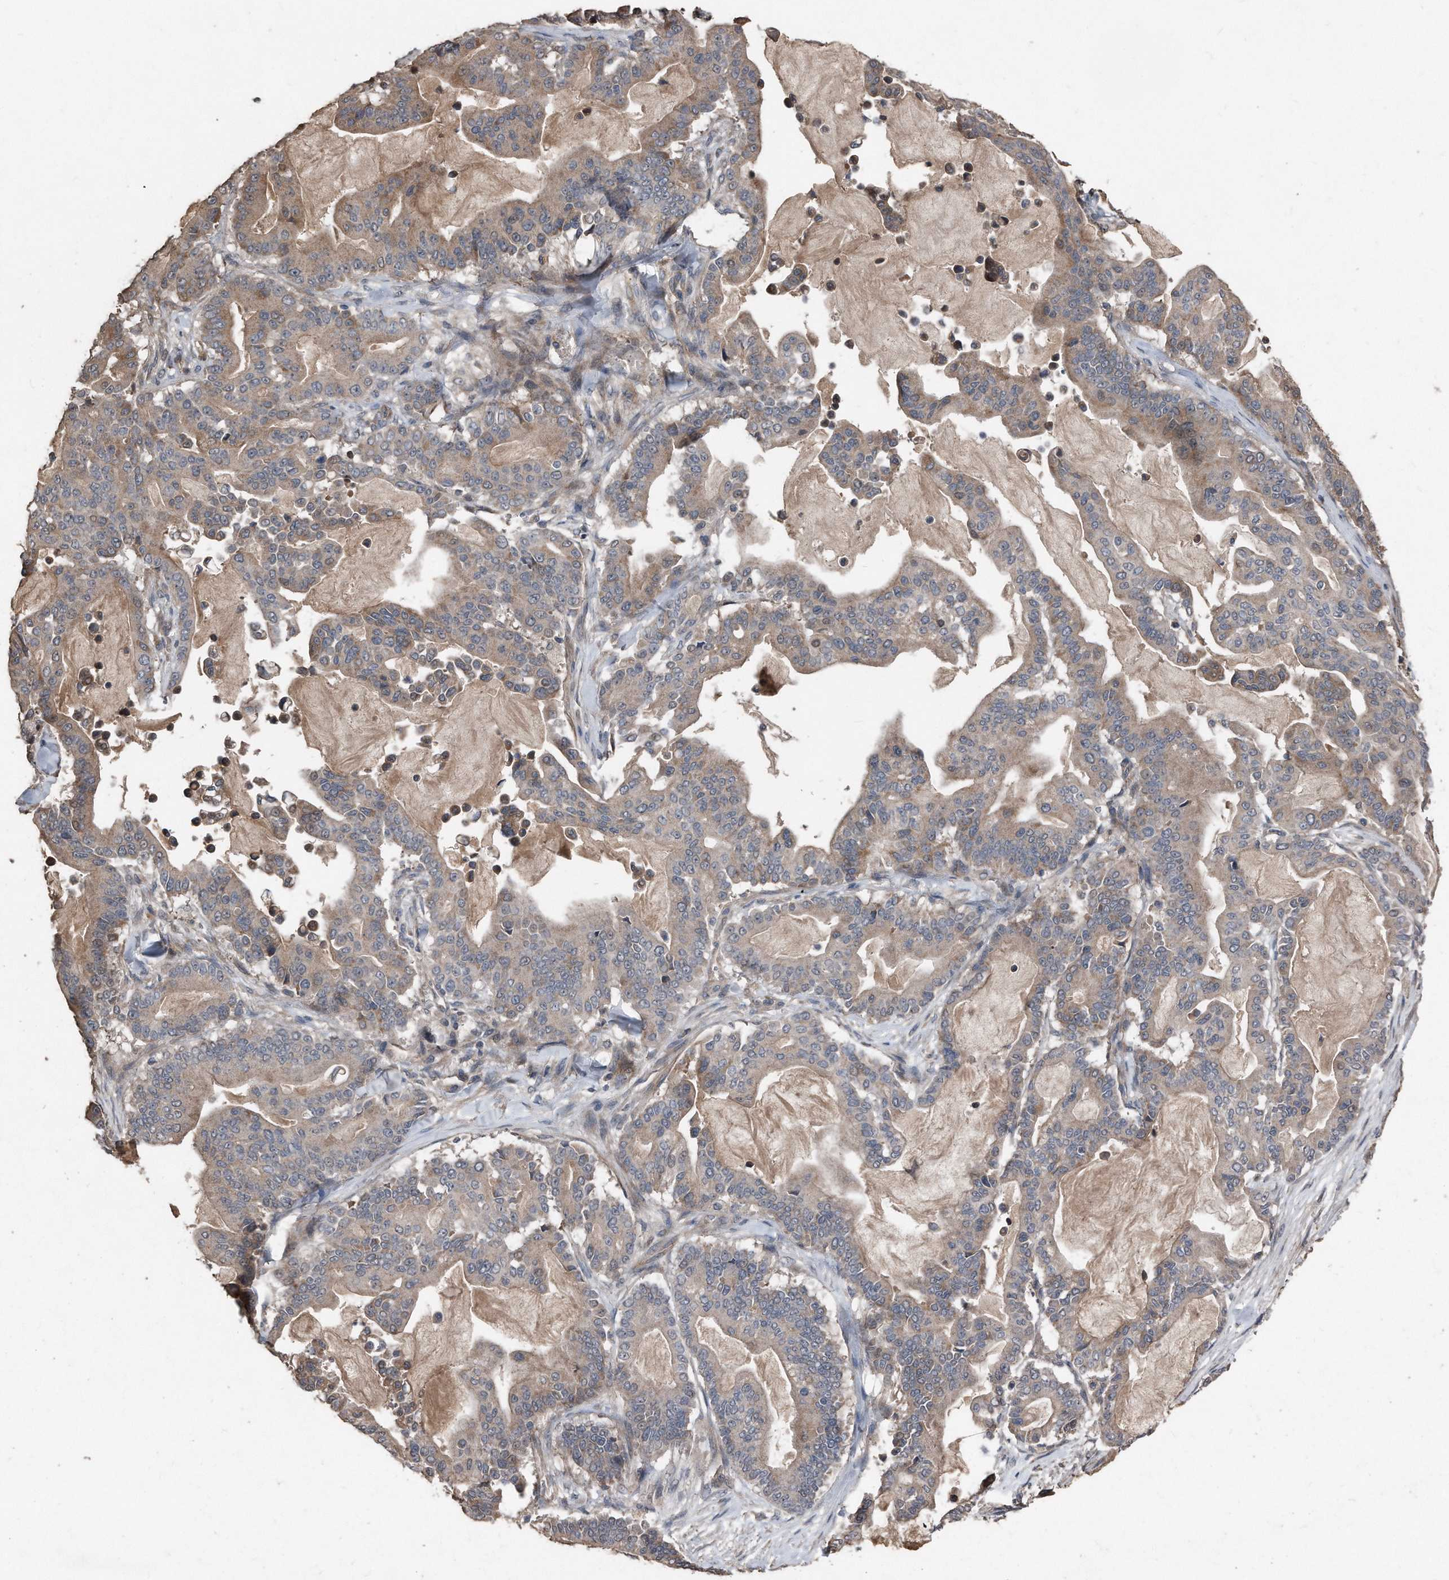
{"staining": {"intensity": "weak", "quantity": ">75%", "location": "cytoplasmic/membranous"}, "tissue": "pancreatic cancer", "cell_type": "Tumor cells", "image_type": "cancer", "snomed": [{"axis": "morphology", "description": "Adenocarcinoma, NOS"}, {"axis": "topography", "description": "Pancreas"}], "caption": "Human pancreatic adenocarcinoma stained for a protein (brown) demonstrates weak cytoplasmic/membranous positive expression in about >75% of tumor cells.", "gene": "ANKRD10", "patient": {"sex": "male", "age": 63}}